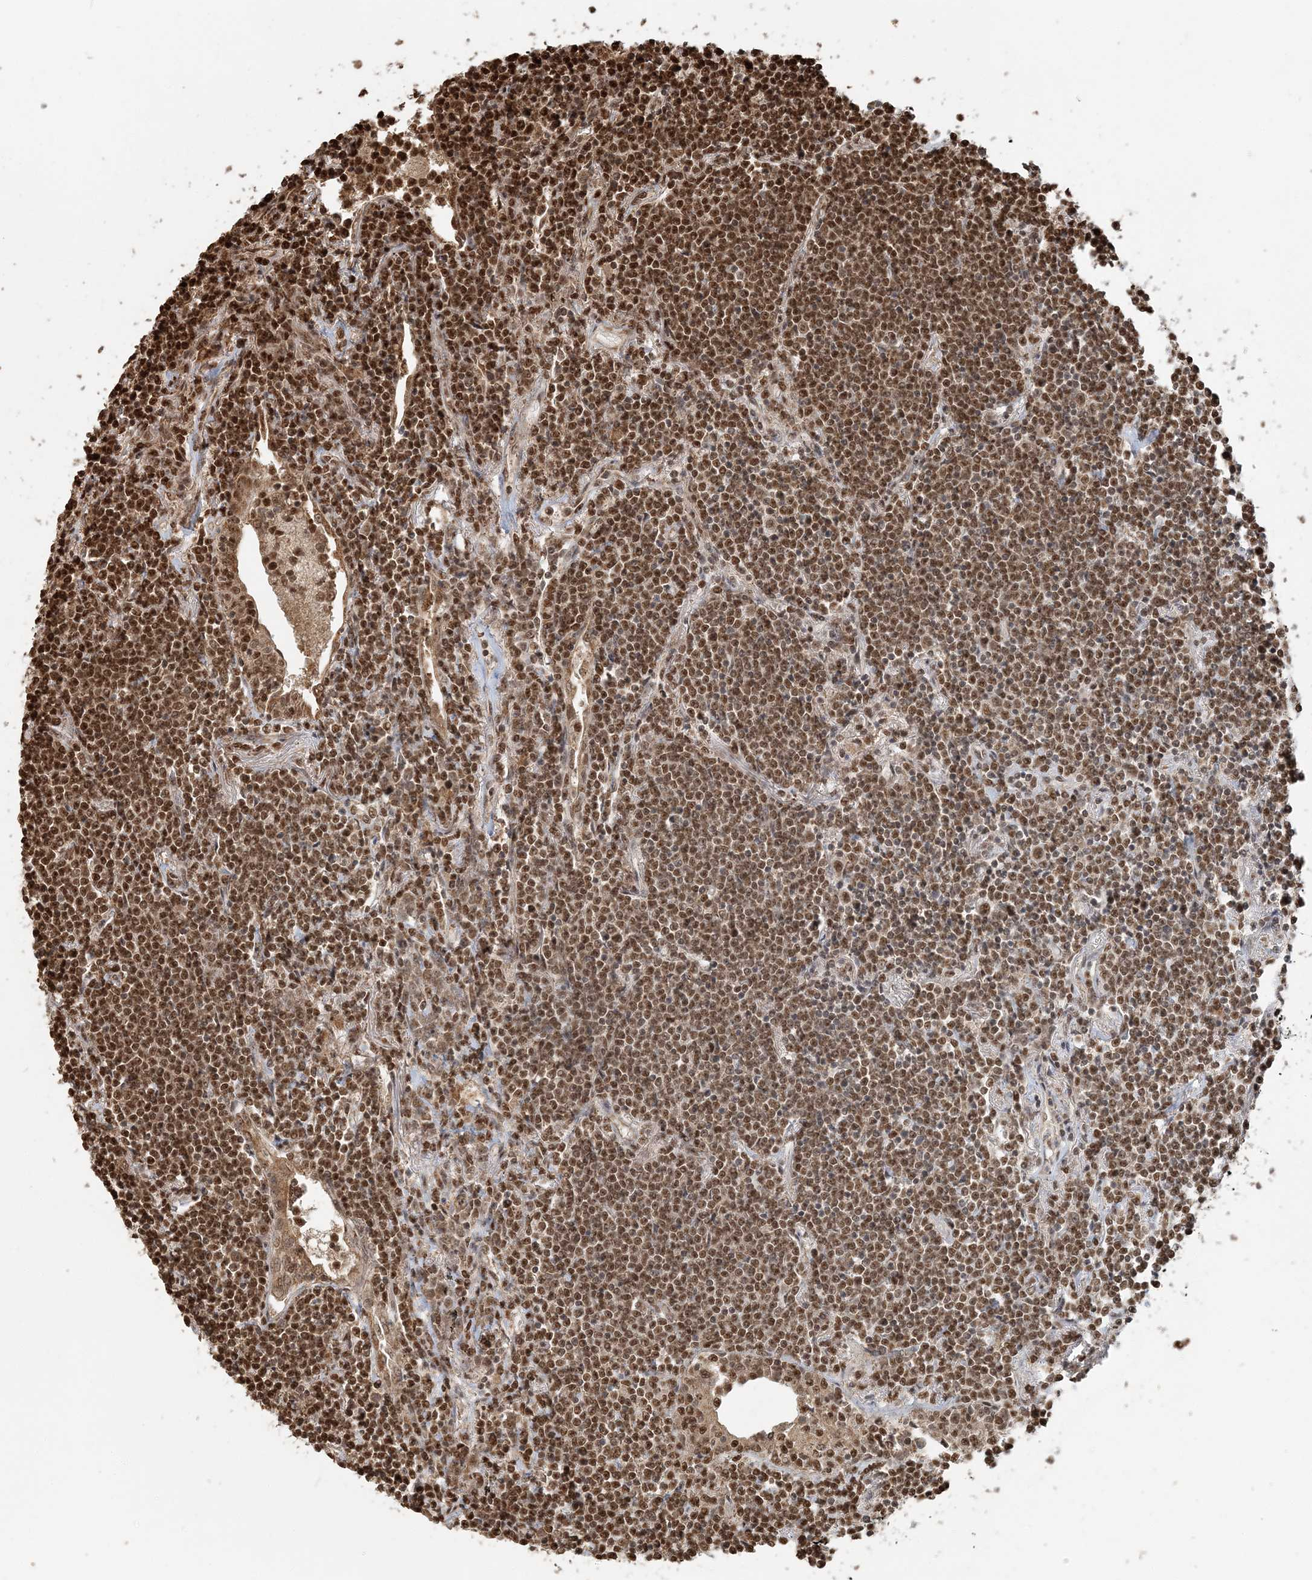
{"staining": {"intensity": "strong", "quantity": ">75%", "location": "nuclear"}, "tissue": "lymphoma", "cell_type": "Tumor cells", "image_type": "cancer", "snomed": [{"axis": "morphology", "description": "Malignant lymphoma, non-Hodgkin's type, Low grade"}, {"axis": "topography", "description": "Lung"}], "caption": "An image showing strong nuclear positivity in approximately >75% of tumor cells in lymphoma, as visualized by brown immunohistochemical staining.", "gene": "ARHGAP35", "patient": {"sex": "female", "age": 71}}